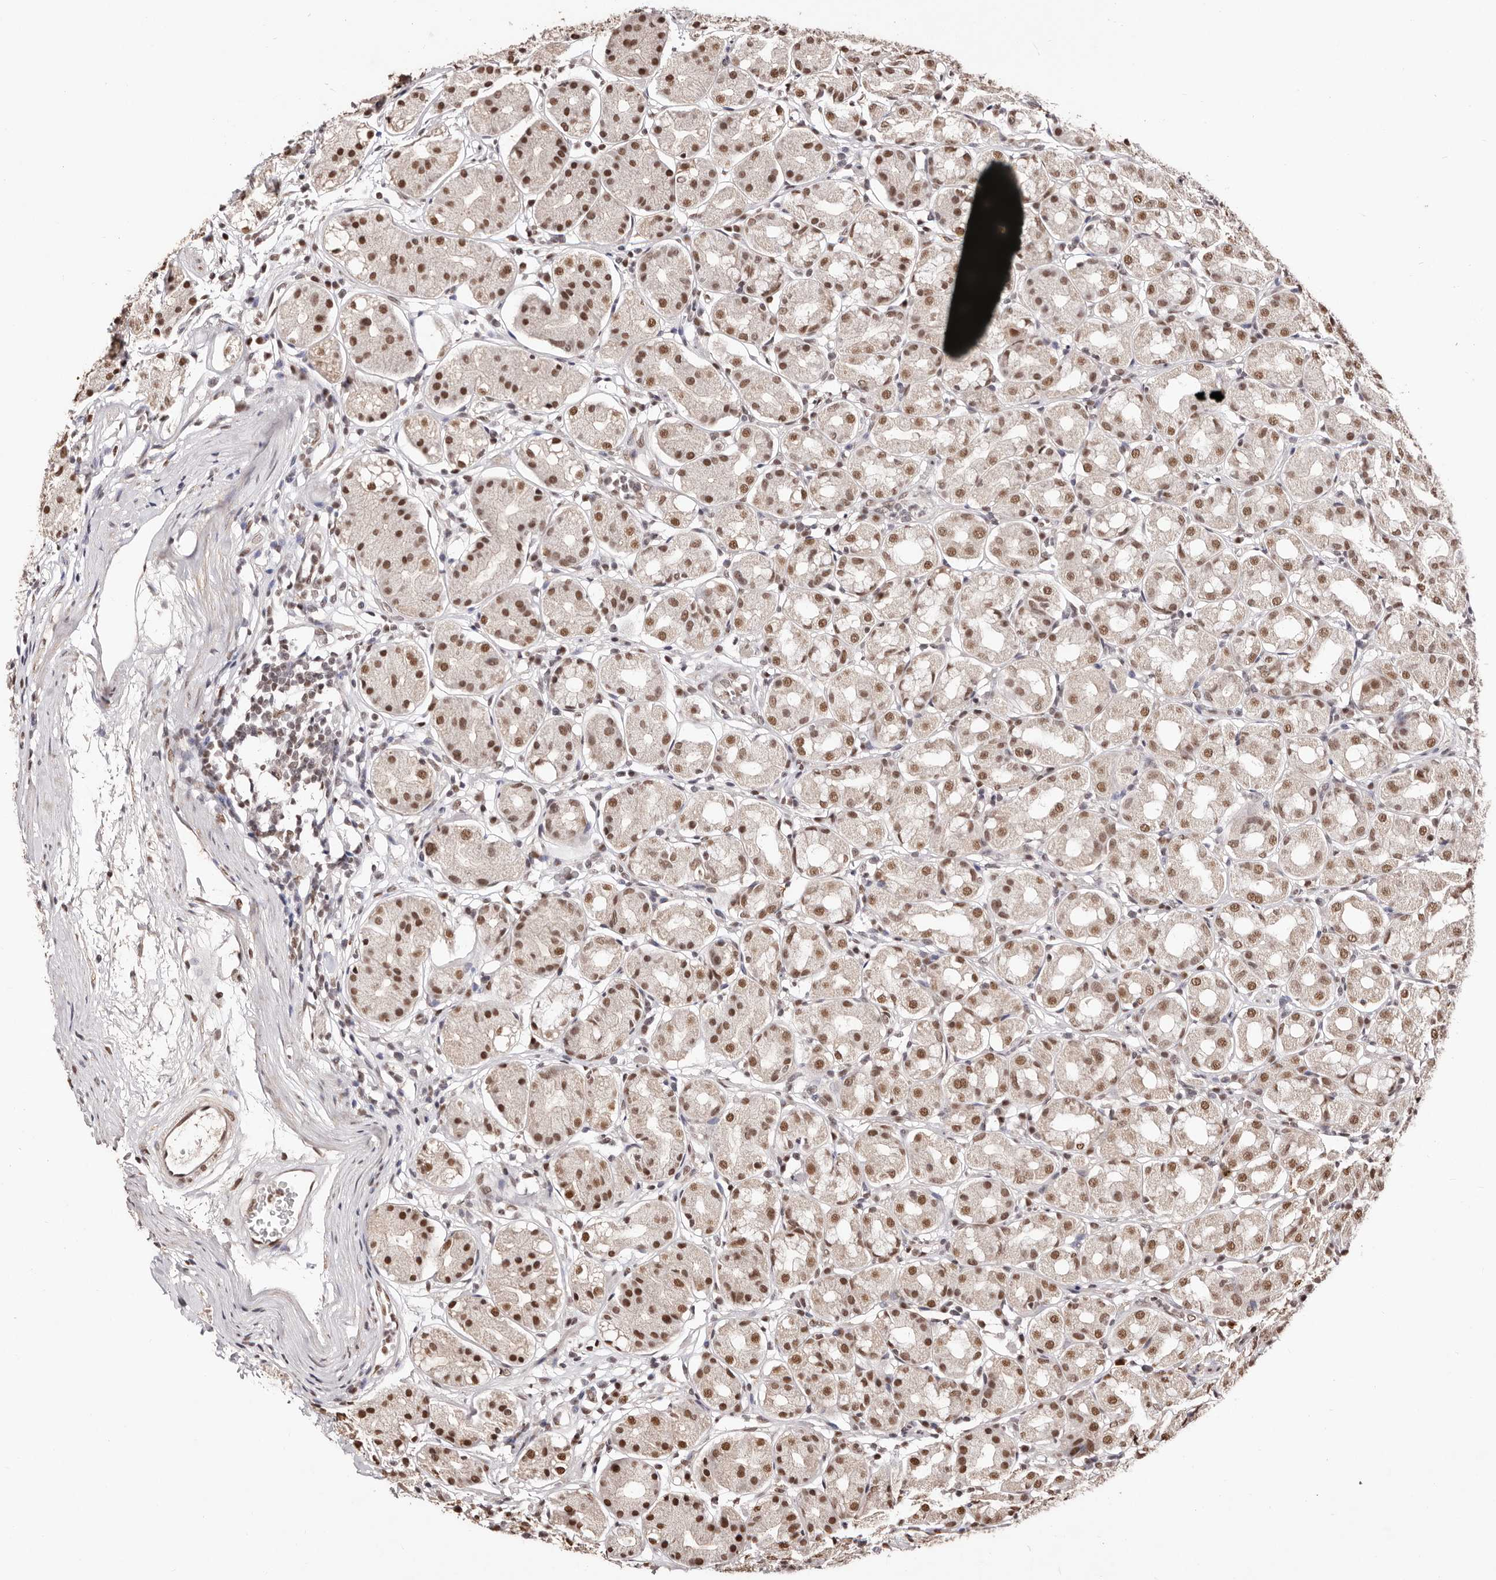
{"staining": {"intensity": "moderate", "quantity": ">75%", "location": "nuclear"}, "tissue": "stomach", "cell_type": "Glandular cells", "image_type": "normal", "snomed": [{"axis": "morphology", "description": "Normal tissue, NOS"}, {"axis": "topography", "description": "Stomach"}, {"axis": "topography", "description": "Stomach, lower"}], "caption": "Glandular cells reveal medium levels of moderate nuclear expression in about >75% of cells in unremarkable human stomach.", "gene": "BICRAL", "patient": {"sex": "female", "age": 56}}